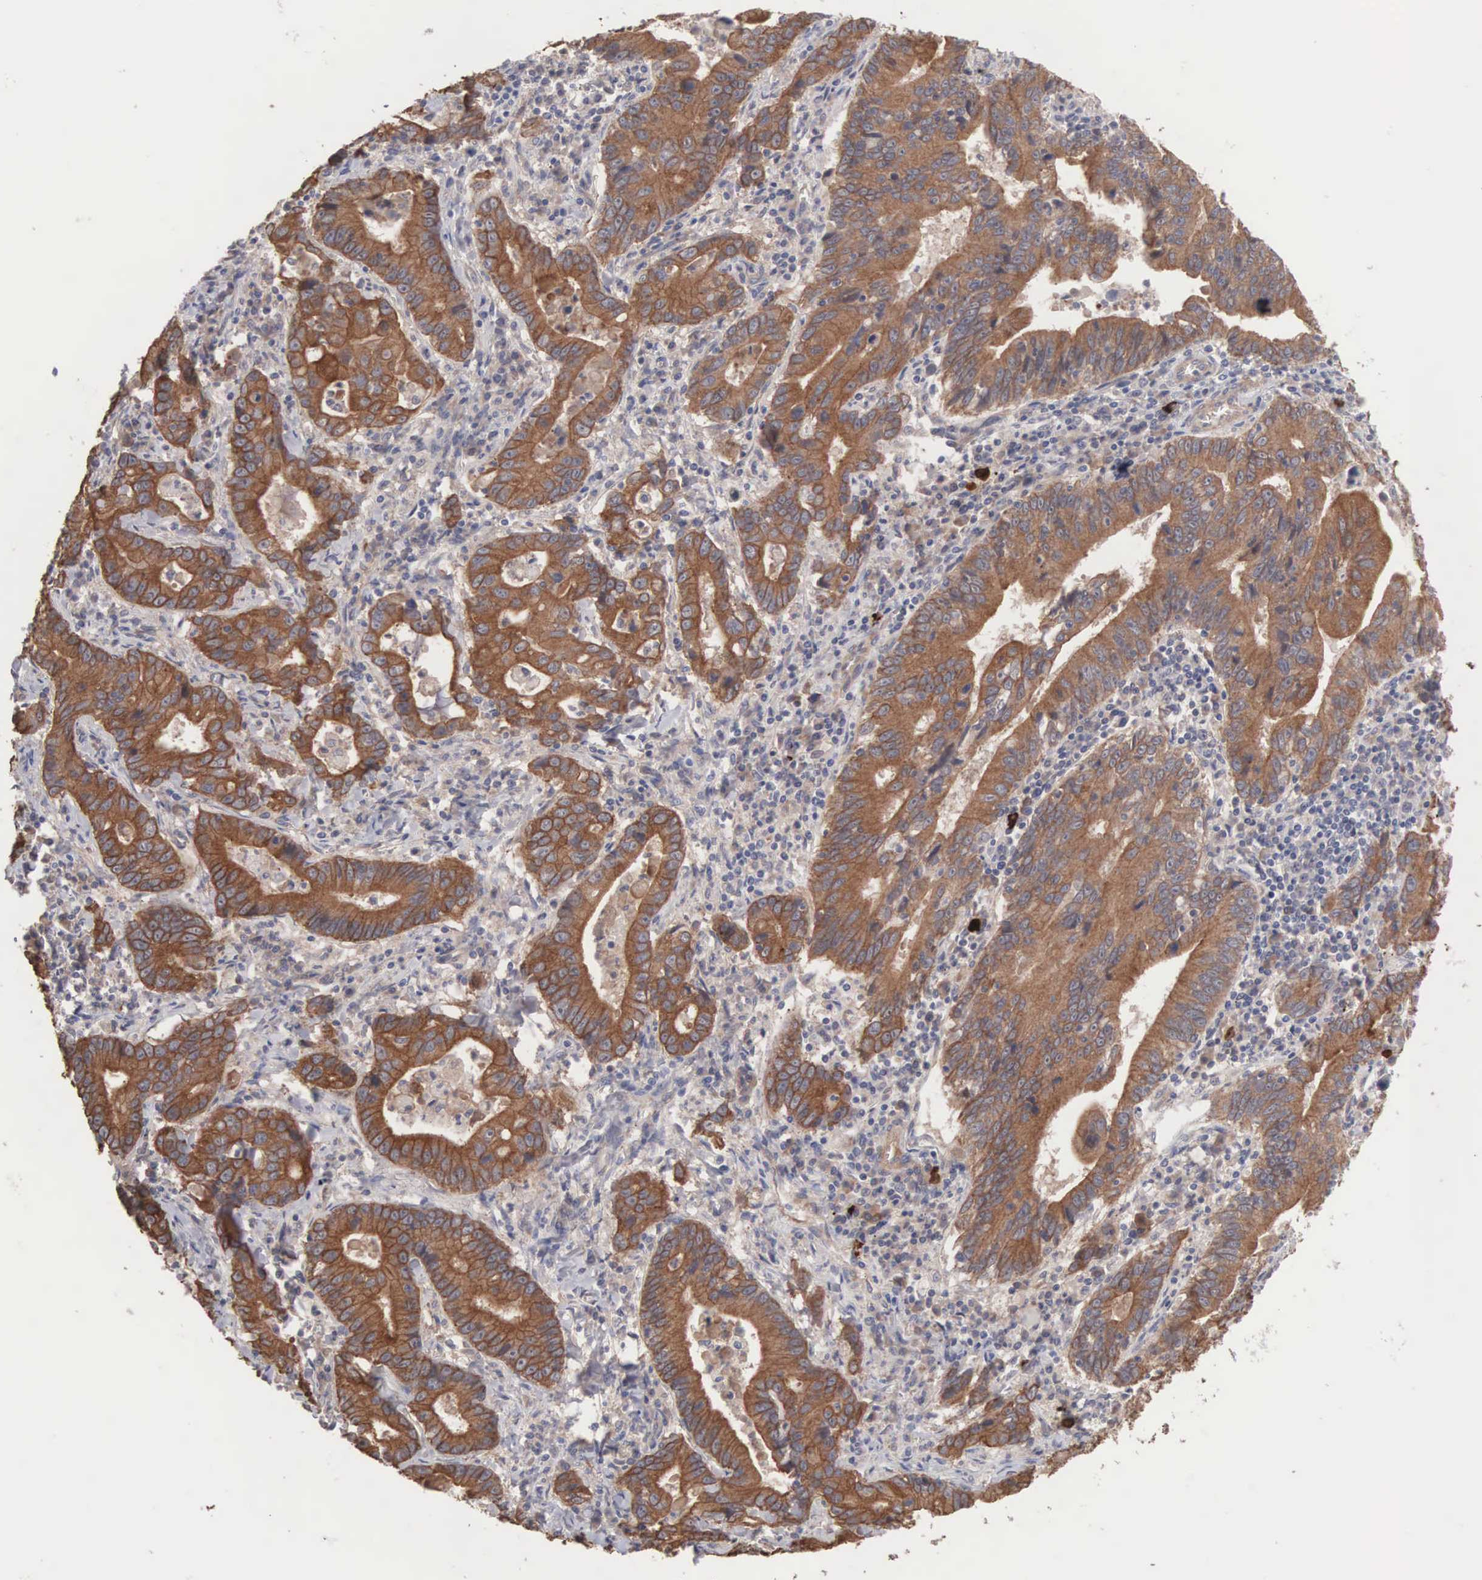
{"staining": {"intensity": "strong", "quantity": ">75%", "location": "cytoplasmic/membranous"}, "tissue": "stomach cancer", "cell_type": "Tumor cells", "image_type": "cancer", "snomed": [{"axis": "morphology", "description": "Adenocarcinoma, NOS"}, {"axis": "topography", "description": "Stomach, upper"}], "caption": "Tumor cells show high levels of strong cytoplasmic/membranous expression in about >75% of cells in adenocarcinoma (stomach).", "gene": "INF2", "patient": {"sex": "male", "age": 63}}